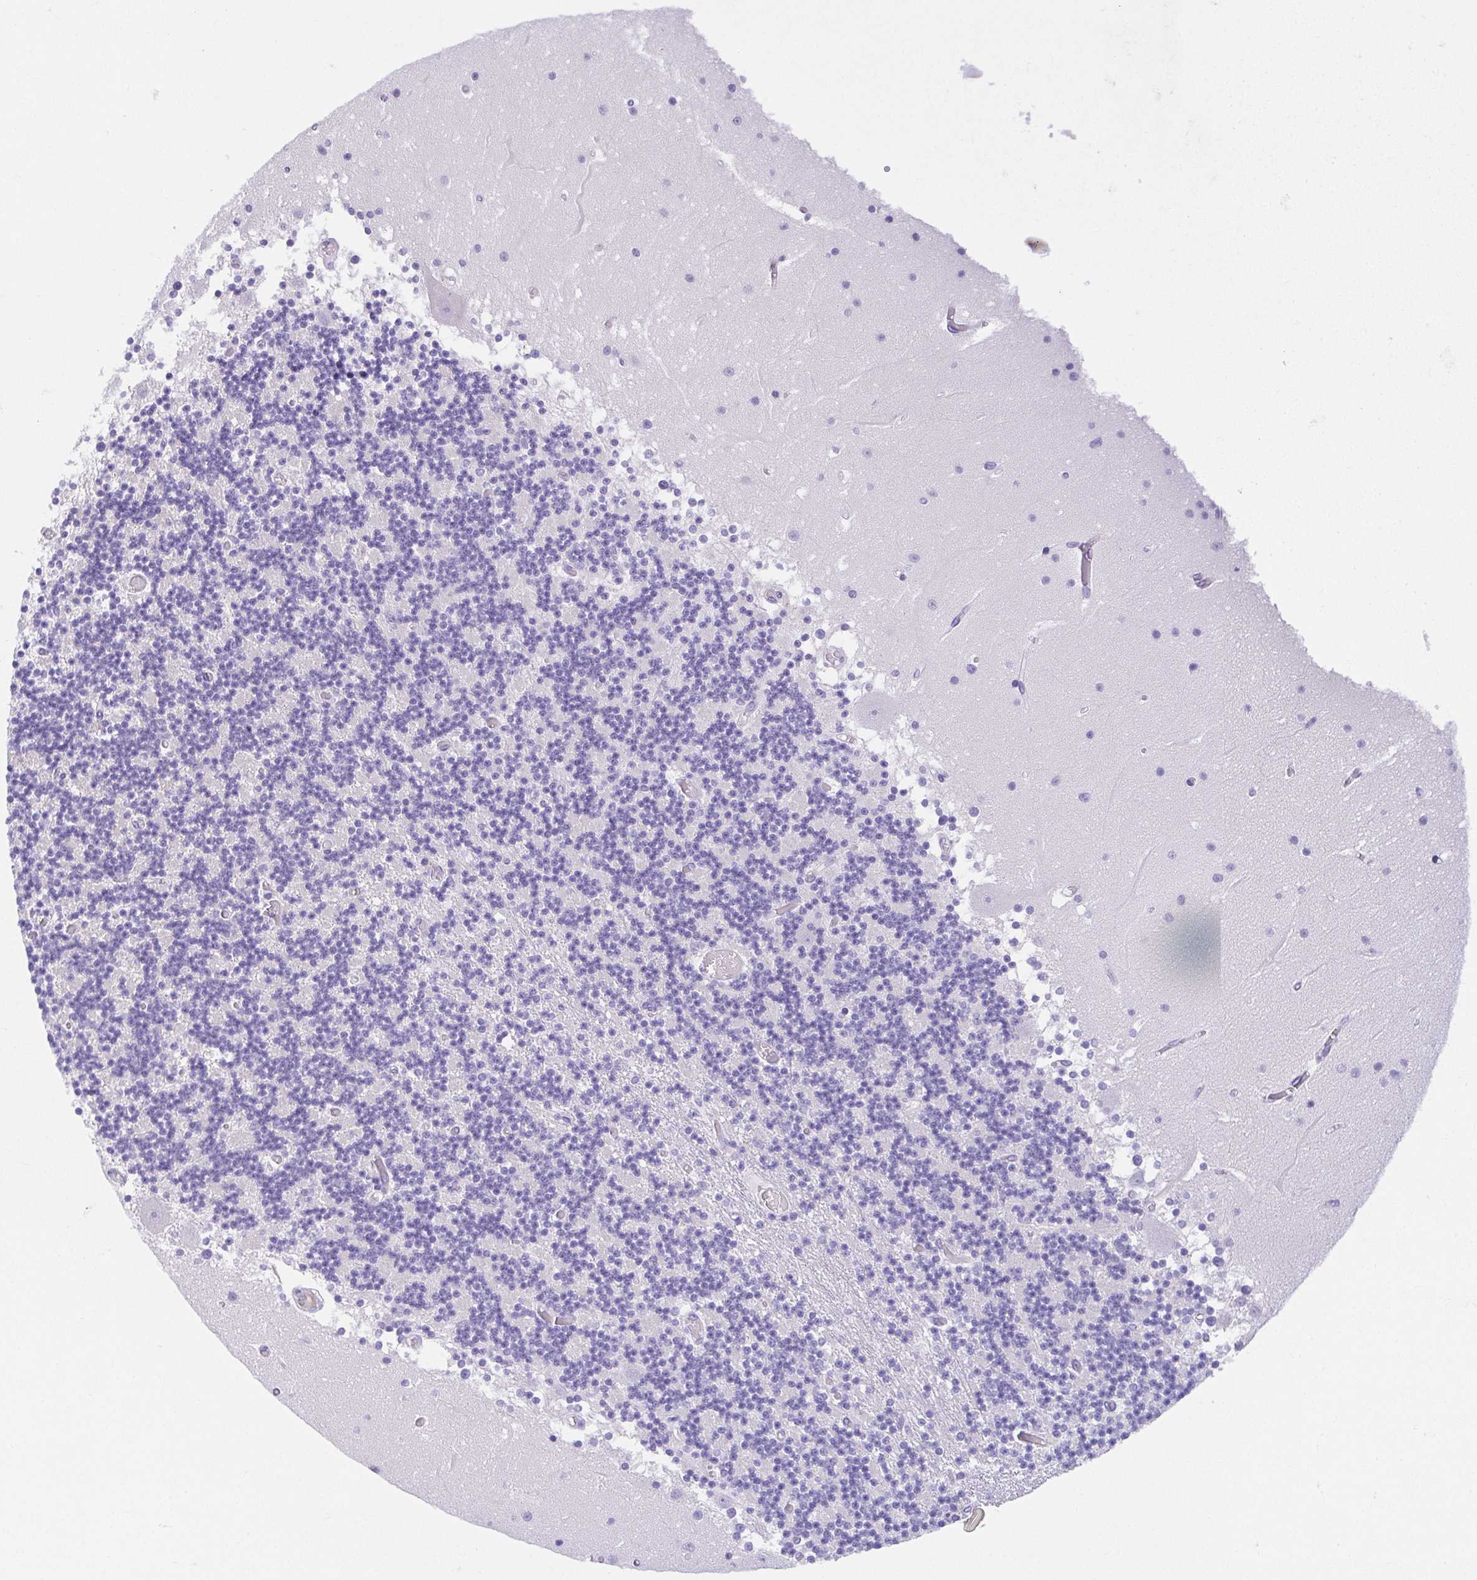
{"staining": {"intensity": "negative", "quantity": "none", "location": "none"}, "tissue": "cerebellum", "cell_type": "Cells in granular layer", "image_type": "normal", "snomed": [{"axis": "morphology", "description": "Normal tissue, NOS"}, {"axis": "topography", "description": "Cerebellum"}], "caption": "DAB (3,3'-diaminobenzidine) immunohistochemical staining of normal human cerebellum displays no significant staining in cells in granular layer.", "gene": "SPATA4", "patient": {"sex": "female", "age": 28}}